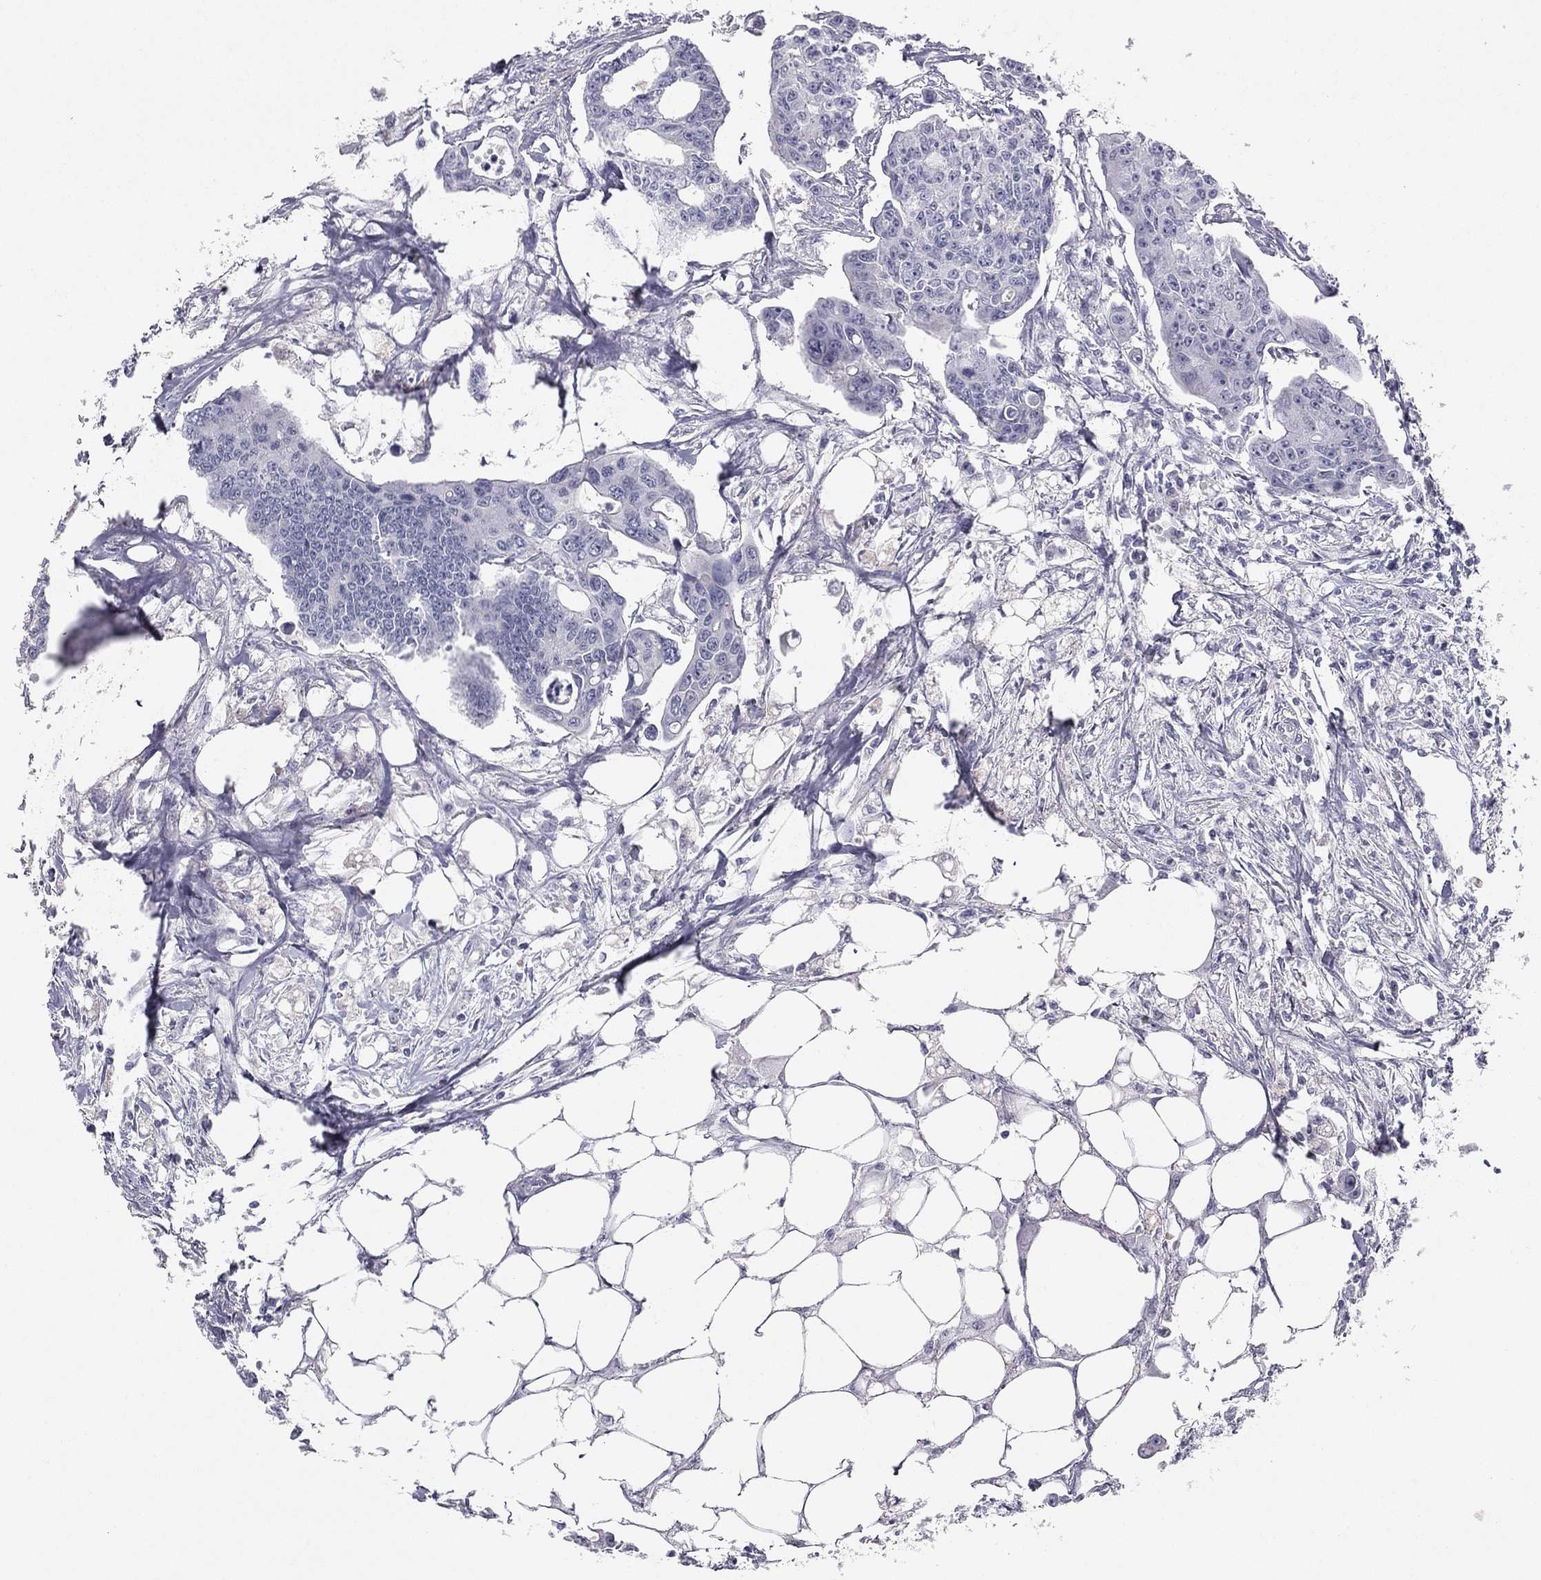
{"staining": {"intensity": "negative", "quantity": "none", "location": "none"}, "tissue": "colorectal cancer", "cell_type": "Tumor cells", "image_type": "cancer", "snomed": [{"axis": "morphology", "description": "Adenocarcinoma, NOS"}, {"axis": "topography", "description": "Colon"}], "caption": "Histopathology image shows no protein positivity in tumor cells of colorectal cancer tissue. (Stains: DAB immunohistochemistry (IHC) with hematoxylin counter stain, Microscopy: brightfield microscopy at high magnification).", "gene": "TFAP2B", "patient": {"sex": "male", "age": 70}}